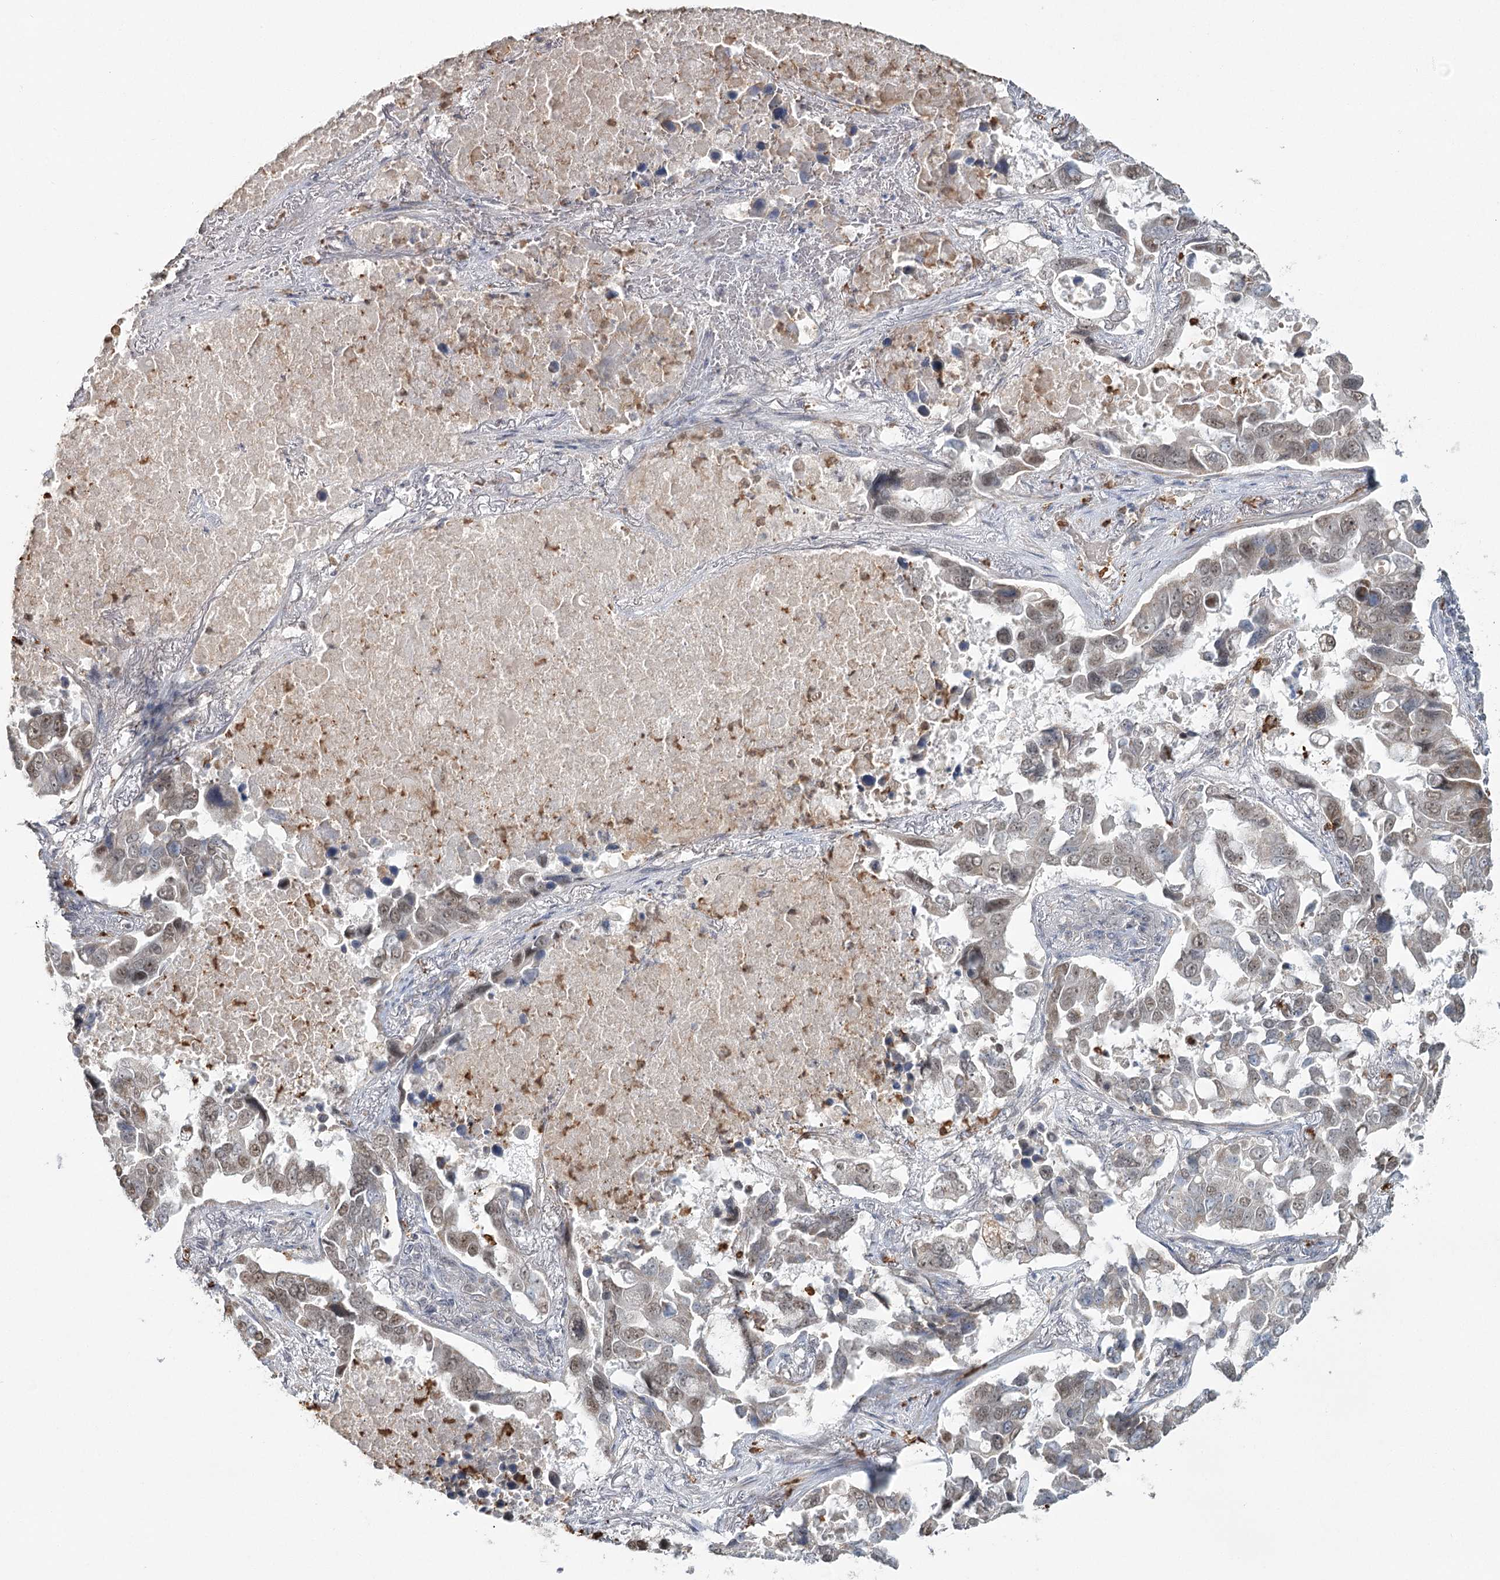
{"staining": {"intensity": "weak", "quantity": "25%-75%", "location": "nuclear"}, "tissue": "lung cancer", "cell_type": "Tumor cells", "image_type": "cancer", "snomed": [{"axis": "morphology", "description": "Adenocarcinoma, NOS"}, {"axis": "topography", "description": "Lung"}], "caption": "A micrograph of human lung cancer stained for a protein demonstrates weak nuclear brown staining in tumor cells. (DAB IHC, brown staining for protein, blue staining for nuclei).", "gene": "ATAD1", "patient": {"sex": "male", "age": 64}}